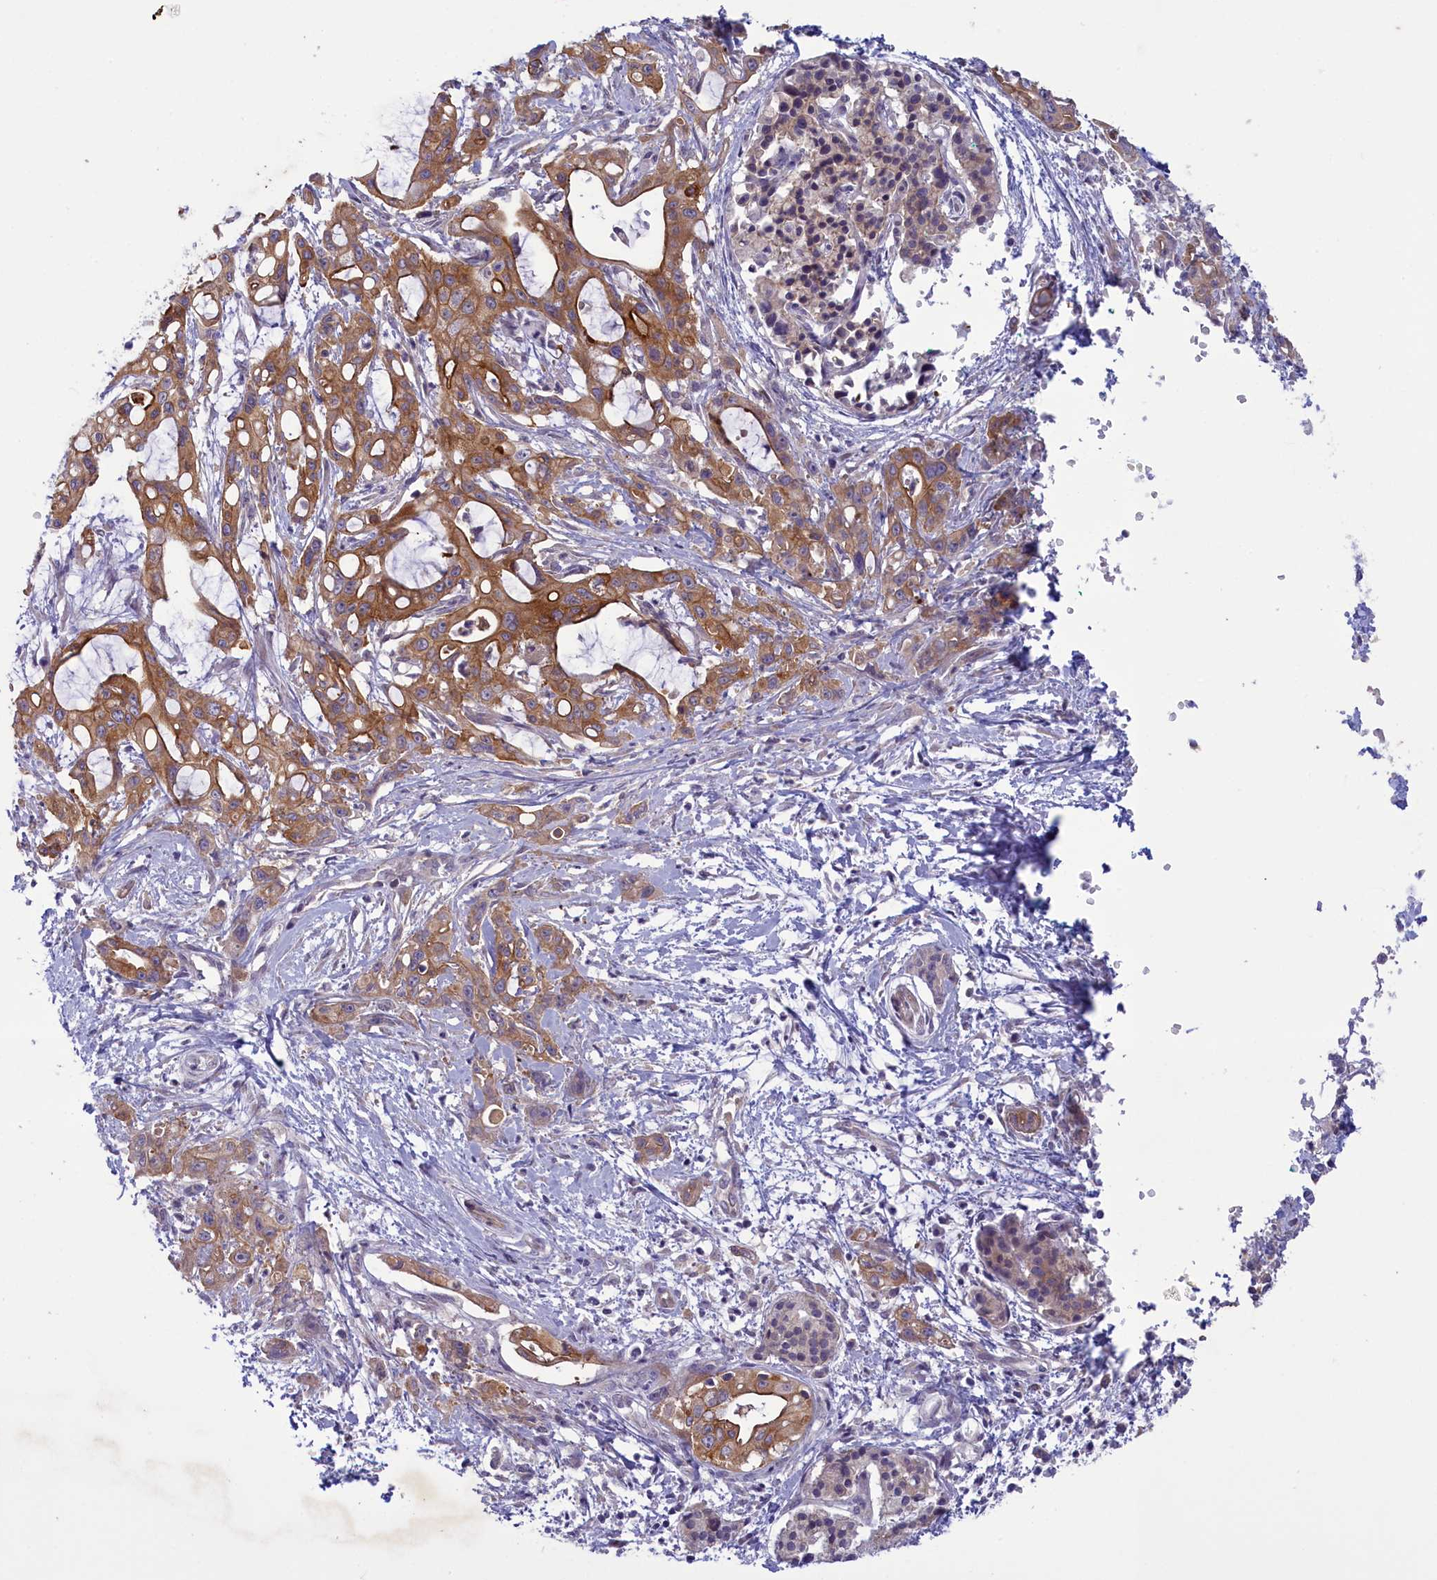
{"staining": {"intensity": "moderate", "quantity": ">75%", "location": "cytoplasmic/membranous"}, "tissue": "pancreatic cancer", "cell_type": "Tumor cells", "image_type": "cancer", "snomed": [{"axis": "morphology", "description": "Adenocarcinoma, NOS"}, {"axis": "topography", "description": "Pancreas"}], "caption": "Brown immunohistochemical staining in pancreatic cancer exhibits moderate cytoplasmic/membranous expression in approximately >75% of tumor cells. (IHC, brightfield microscopy, high magnification).", "gene": "CORO2A", "patient": {"sex": "male", "age": 68}}